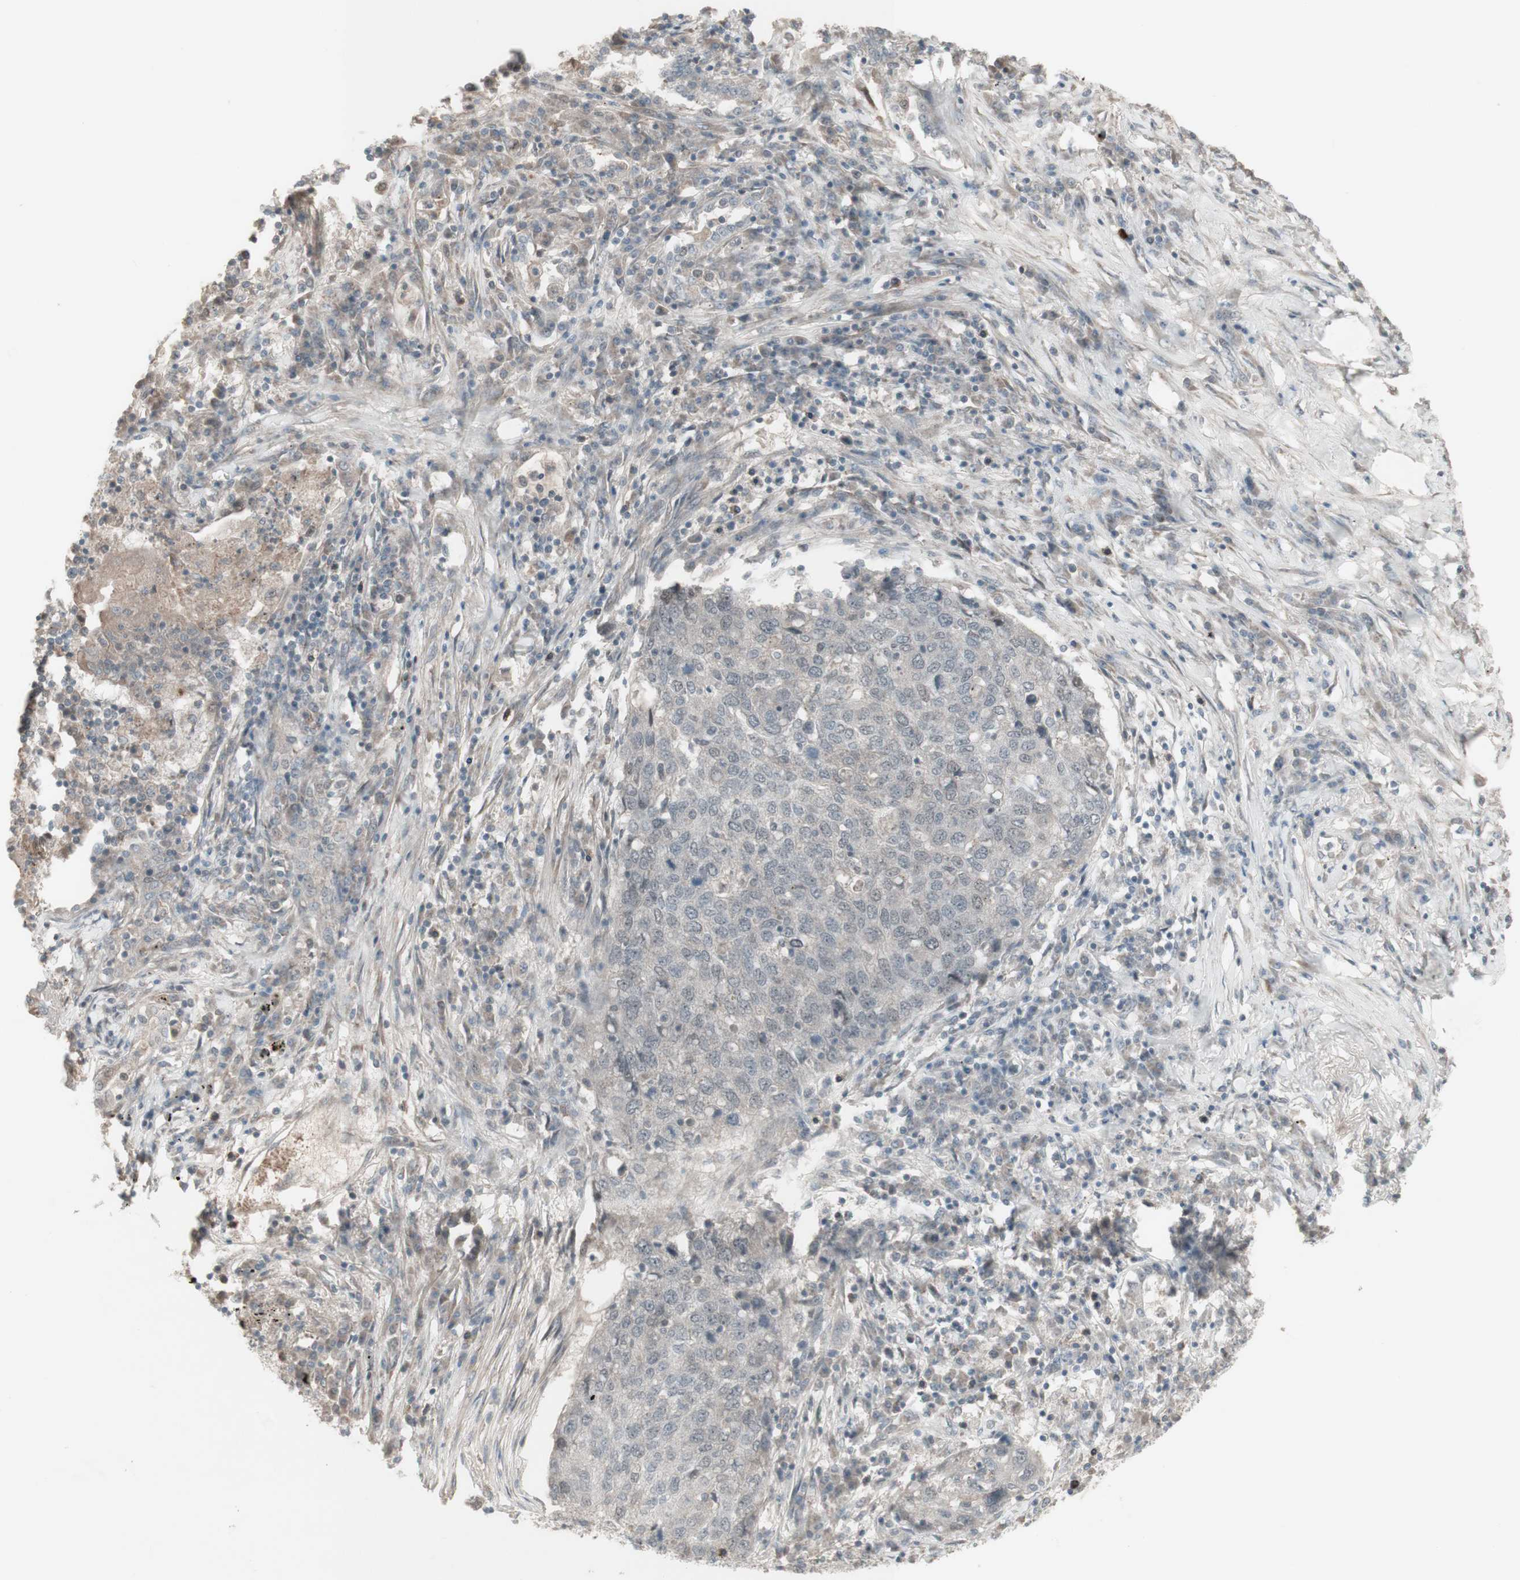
{"staining": {"intensity": "negative", "quantity": "none", "location": "none"}, "tissue": "lung cancer", "cell_type": "Tumor cells", "image_type": "cancer", "snomed": [{"axis": "morphology", "description": "Squamous cell carcinoma, NOS"}, {"axis": "topography", "description": "Lung"}], "caption": "This is a histopathology image of IHC staining of squamous cell carcinoma (lung), which shows no expression in tumor cells.", "gene": "MSH6", "patient": {"sex": "female", "age": 63}}